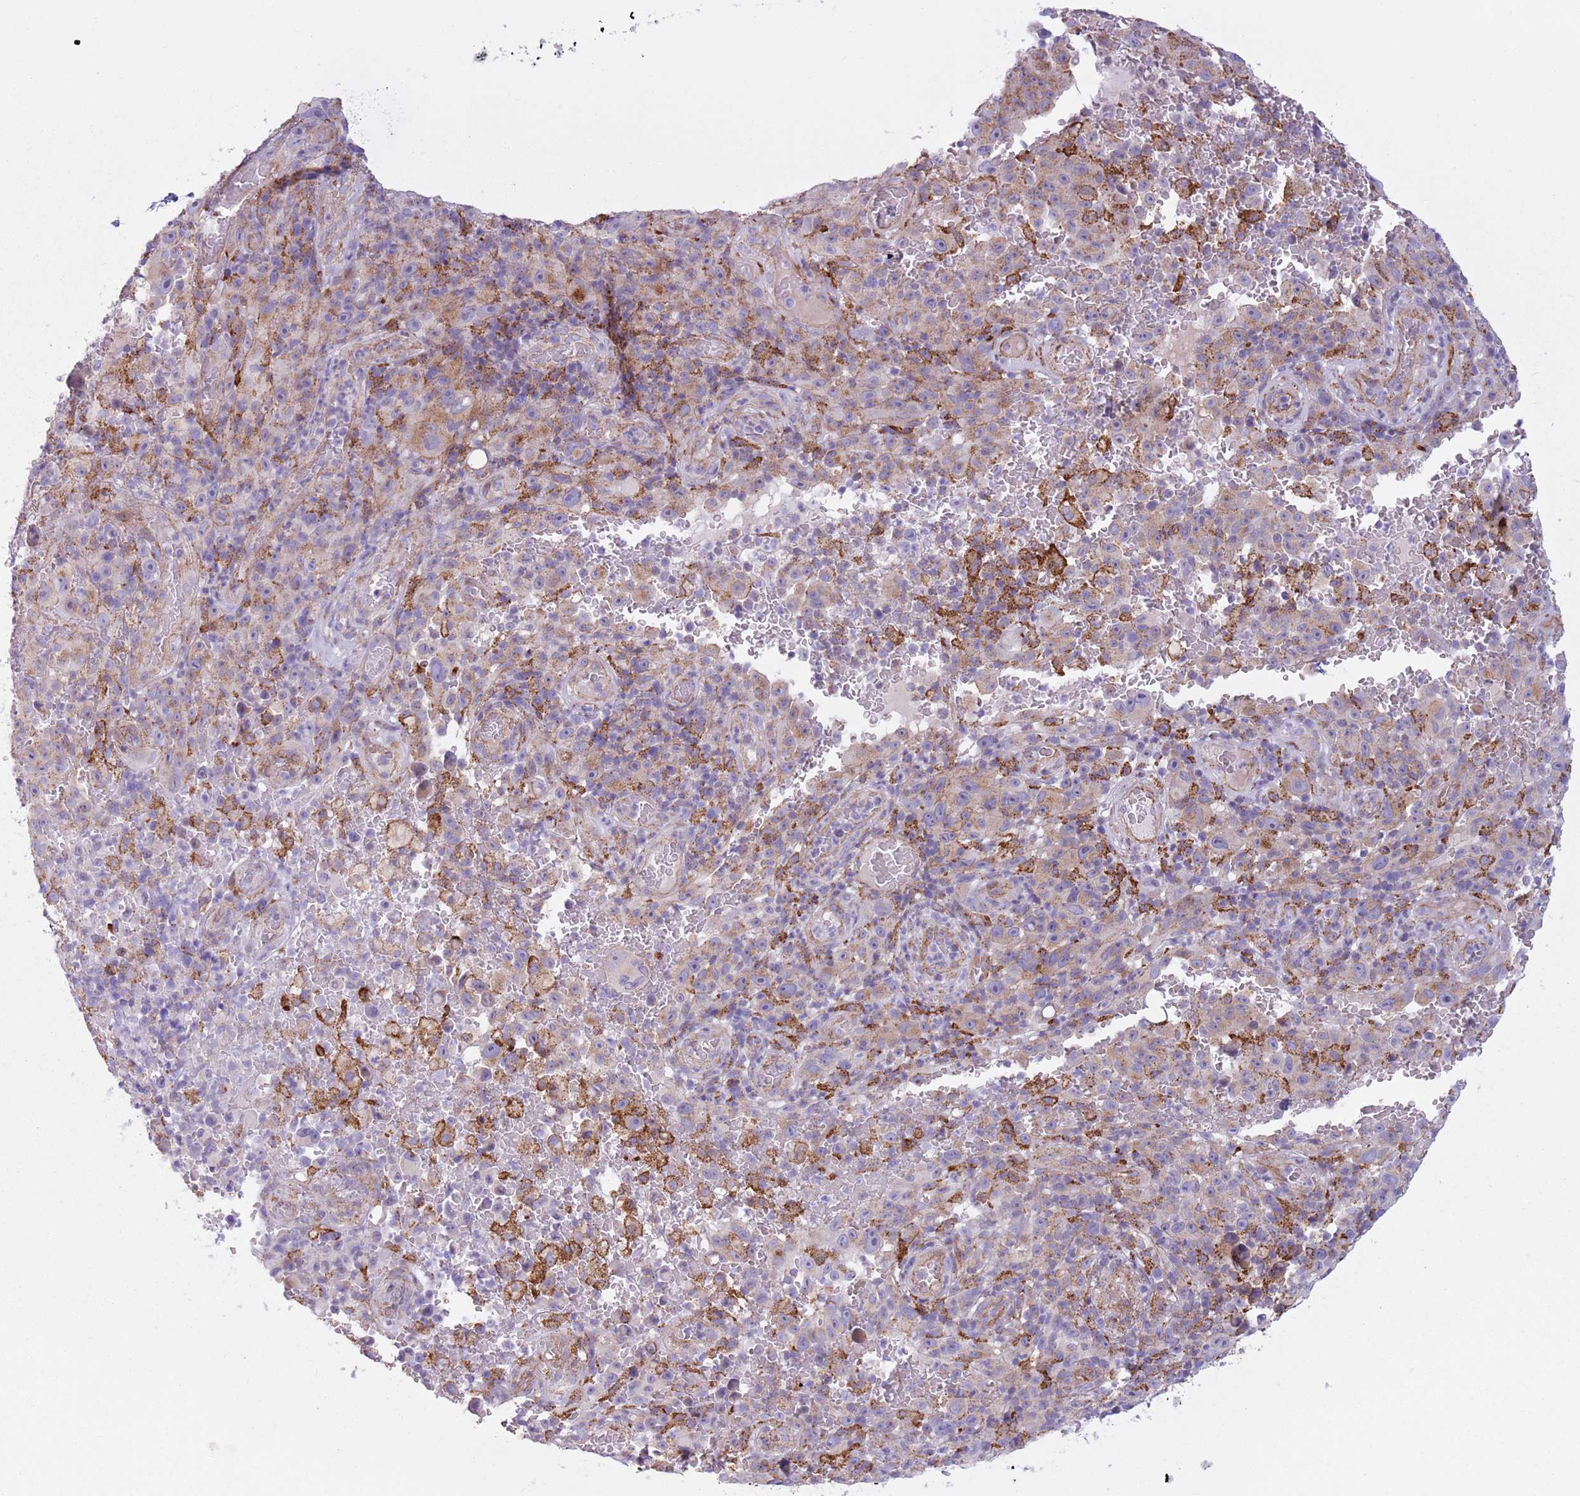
{"staining": {"intensity": "negative", "quantity": "none", "location": "none"}, "tissue": "melanoma", "cell_type": "Tumor cells", "image_type": "cancer", "snomed": [{"axis": "morphology", "description": "Malignant melanoma, NOS"}, {"axis": "topography", "description": "Skin"}], "caption": "Immunohistochemistry (IHC) of melanoma shows no expression in tumor cells.", "gene": "SNX6", "patient": {"sex": "female", "age": 82}}